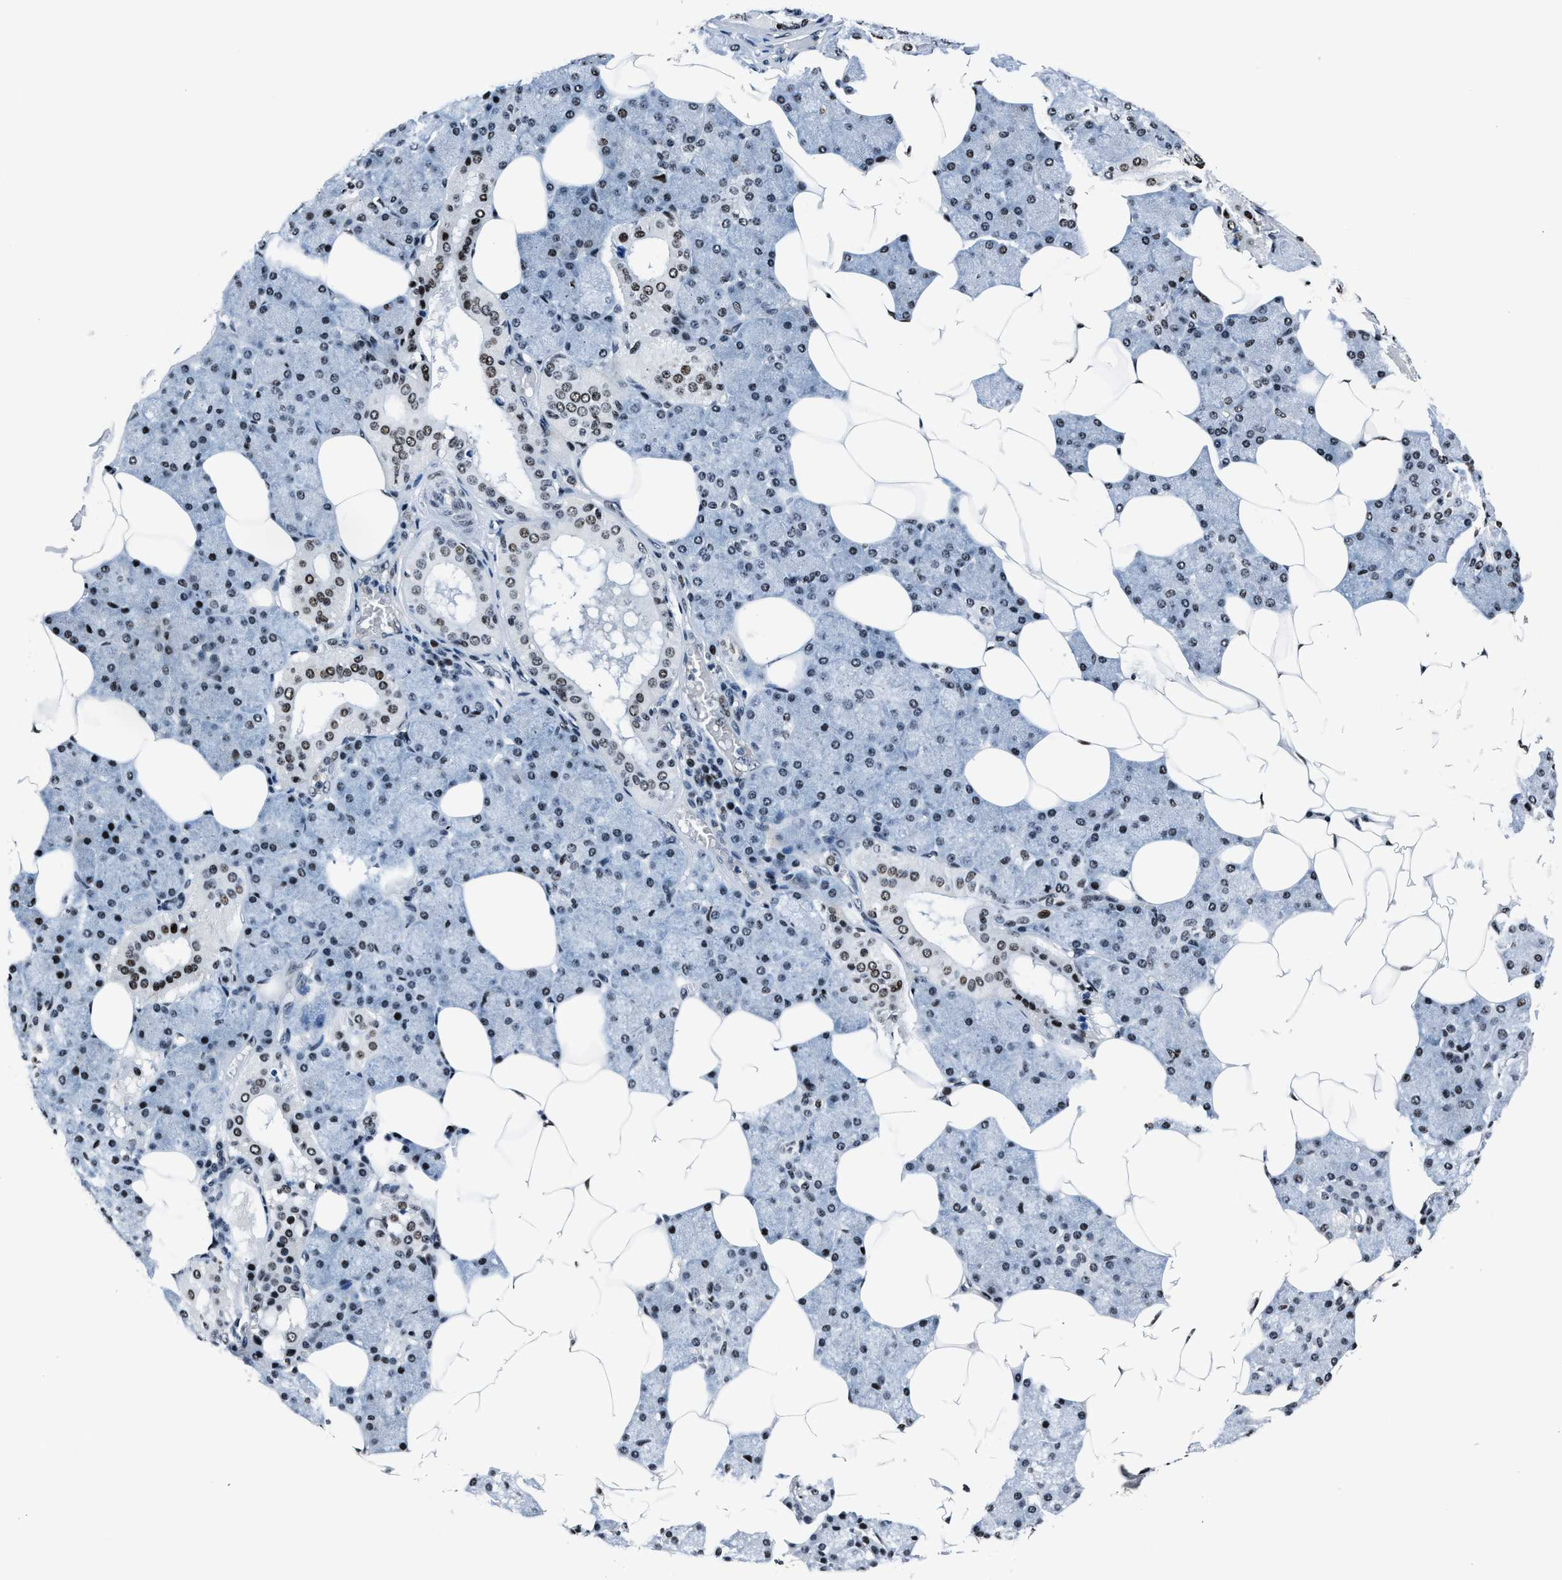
{"staining": {"intensity": "moderate", "quantity": "25%-75%", "location": "nuclear"}, "tissue": "salivary gland", "cell_type": "Glandular cells", "image_type": "normal", "snomed": [{"axis": "morphology", "description": "Normal tissue, NOS"}, {"axis": "topography", "description": "Salivary gland"}], "caption": "Brown immunohistochemical staining in benign human salivary gland demonstrates moderate nuclear staining in approximately 25%-75% of glandular cells.", "gene": "PPIE", "patient": {"sex": "male", "age": 62}}